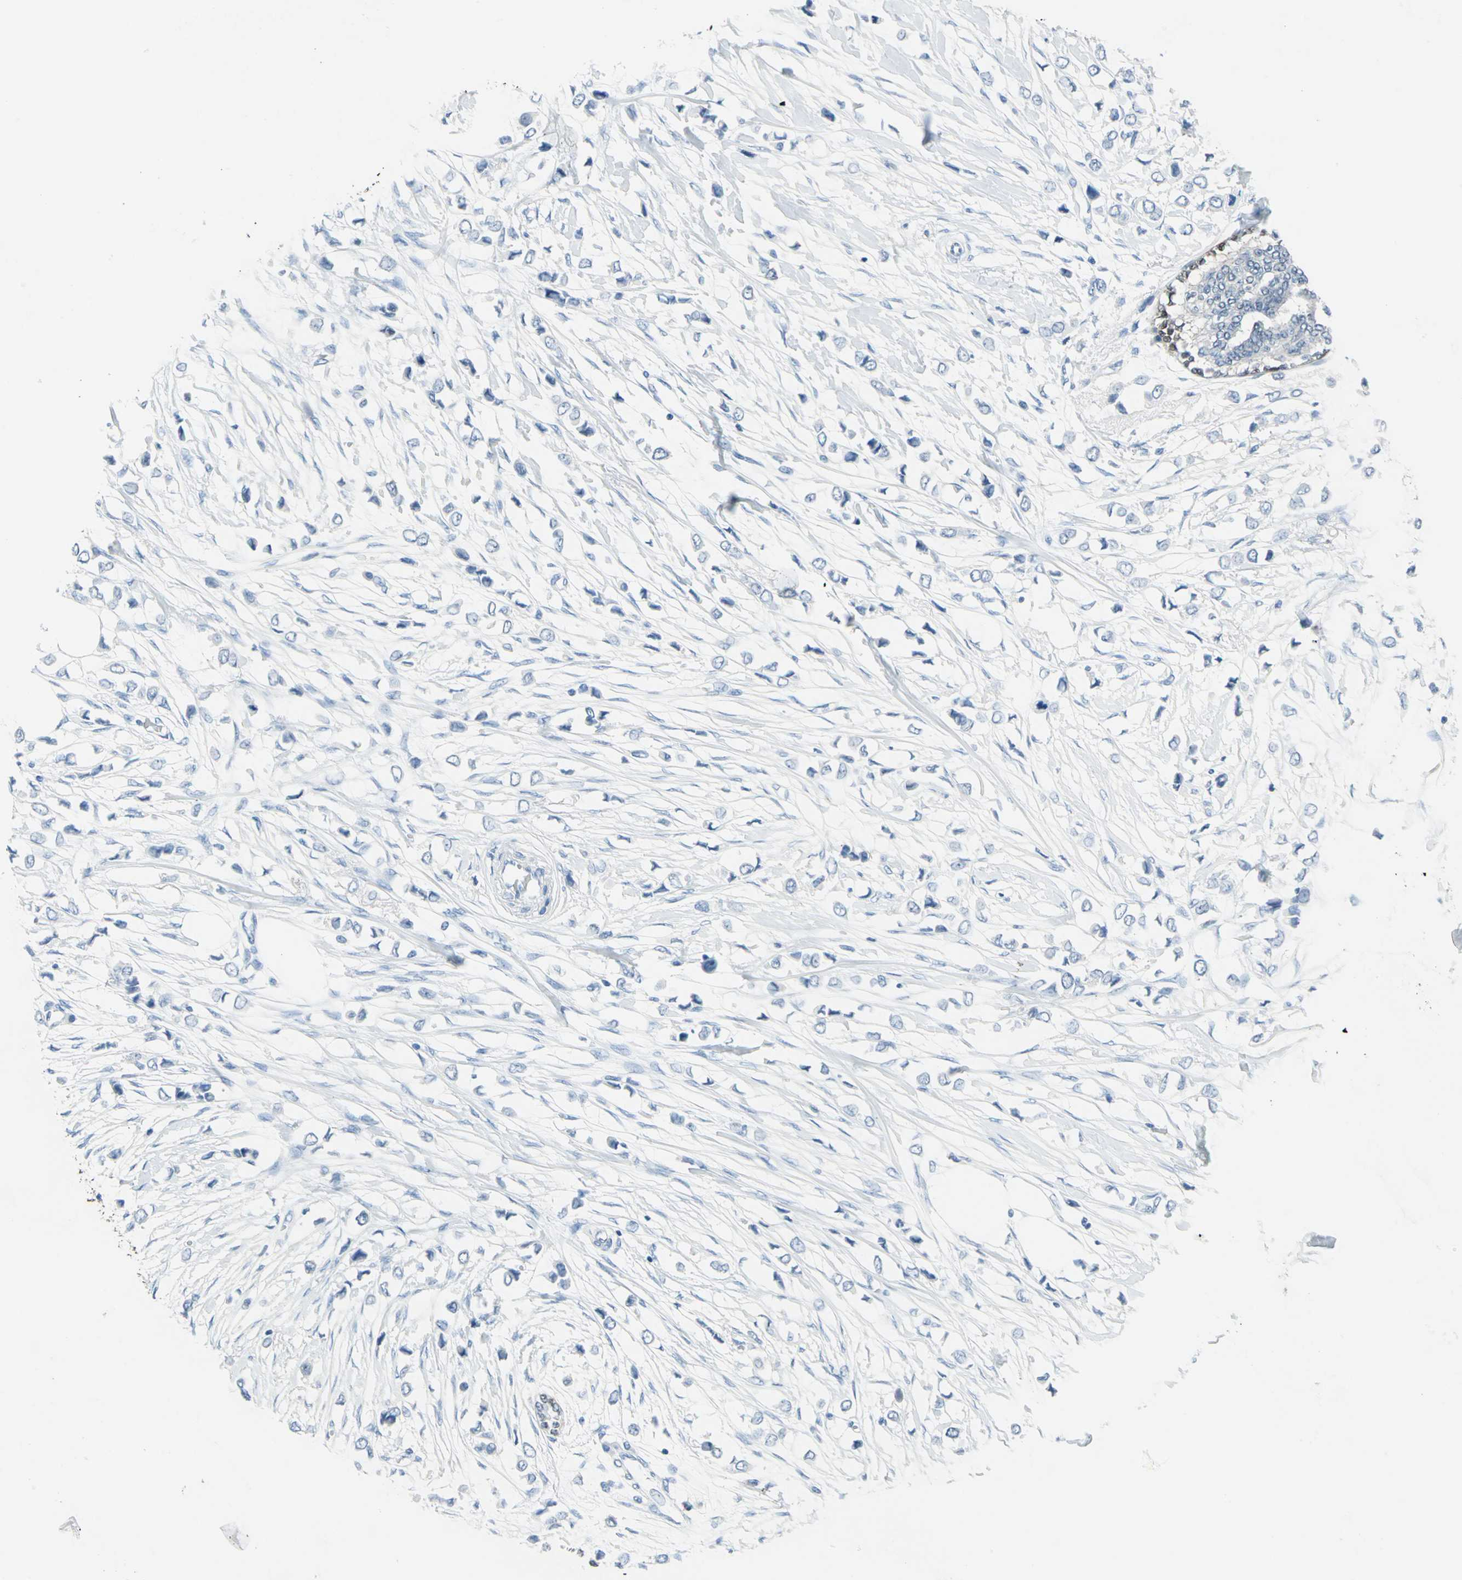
{"staining": {"intensity": "negative", "quantity": "none", "location": "none"}, "tissue": "breast cancer", "cell_type": "Tumor cells", "image_type": "cancer", "snomed": [{"axis": "morphology", "description": "Lobular carcinoma"}, {"axis": "topography", "description": "Breast"}], "caption": "There is no significant expression in tumor cells of breast lobular carcinoma.", "gene": "SFN", "patient": {"sex": "female", "age": 51}}